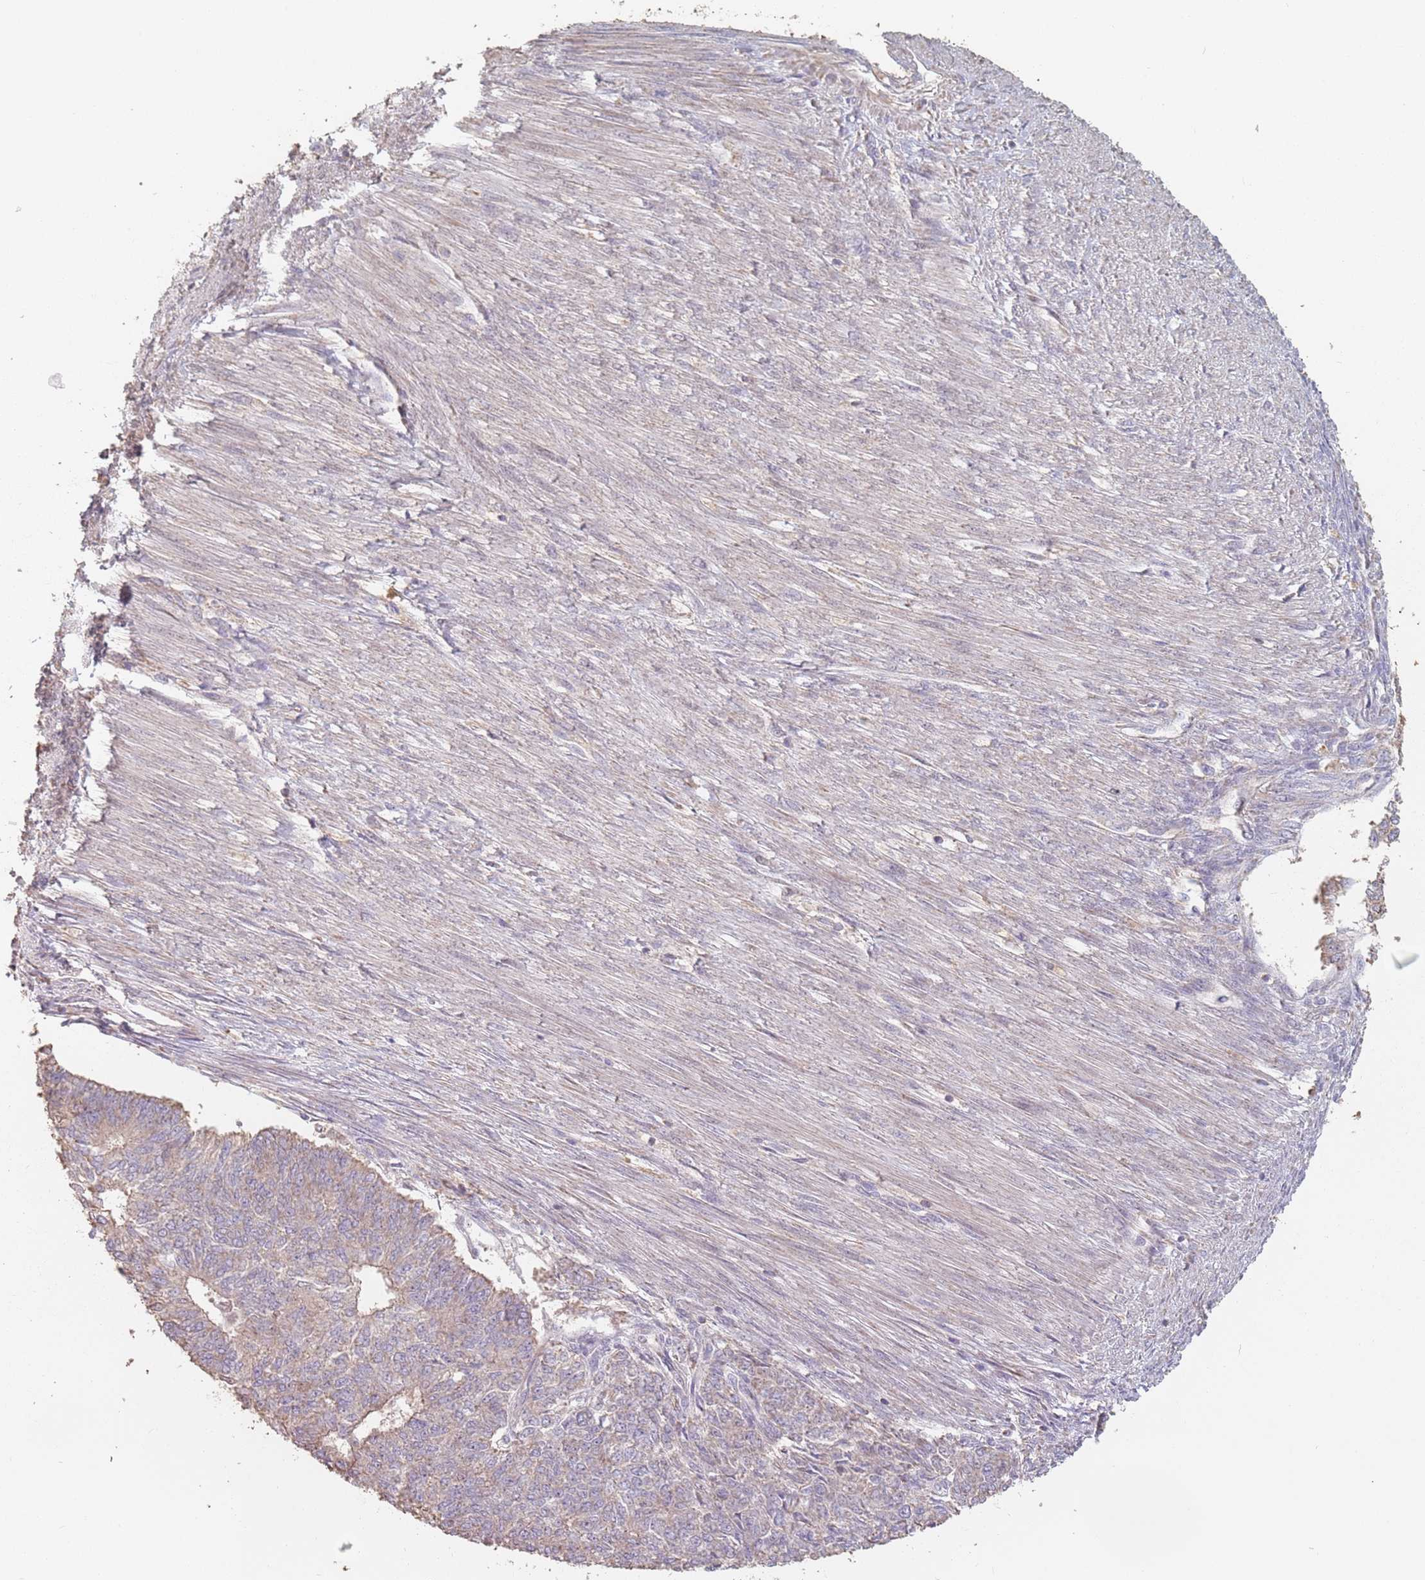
{"staining": {"intensity": "weak", "quantity": "25%-75%", "location": "cytoplasmic/membranous"}, "tissue": "endometrial cancer", "cell_type": "Tumor cells", "image_type": "cancer", "snomed": [{"axis": "morphology", "description": "Adenocarcinoma, NOS"}, {"axis": "topography", "description": "Endometrium"}], "caption": "This histopathology image demonstrates endometrial adenocarcinoma stained with IHC to label a protein in brown. The cytoplasmic/membranous of tumor cells show weak positivity for the protein. Nuclei are counter-stained blue.", "gene": "VPS52", "patient": {"sex": "female", "age": 32}}